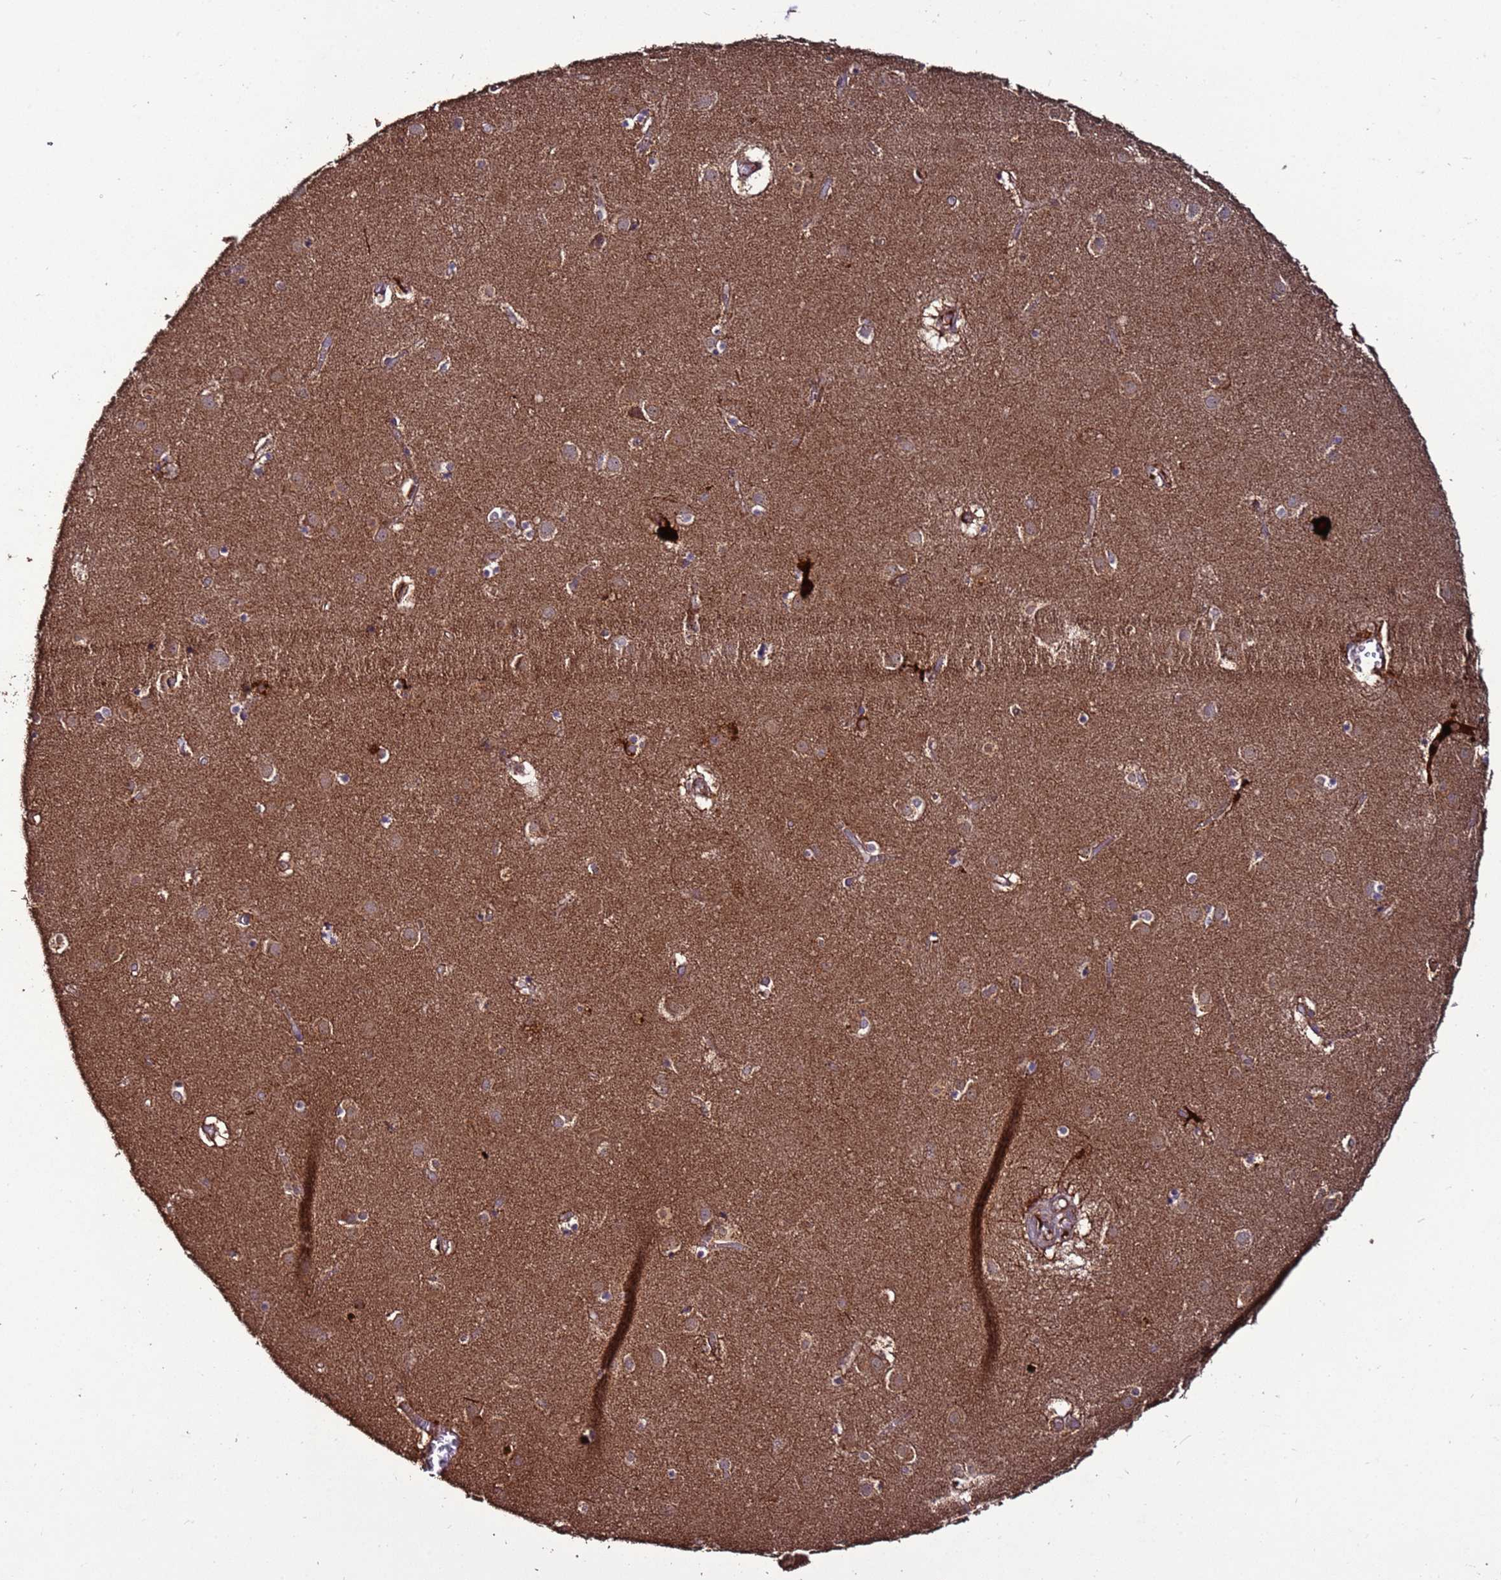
{"staining": {"intensity": "weak", "quantity": "25%-75%", "location": "cytoplasmic/membranous"}, "tissue": "caudate", "cell_type": "Glial cells", "image_type": "normal", "snomed": [{"axis": "morphology", "description": "Normal tissue, NOS"}, {"axis": "topography", "description": "Lateral ventricle wall"}], "caption": "Glial cells exhibit low levels of weak cytoplasmic/membranous staining in about 25%-75% of cells in normal caudate. The protein of interest is shown in brown color, while the nuclei are stained blue.", "gene": "RPS15A", "patient": {"sex": "male", "age": 70}}